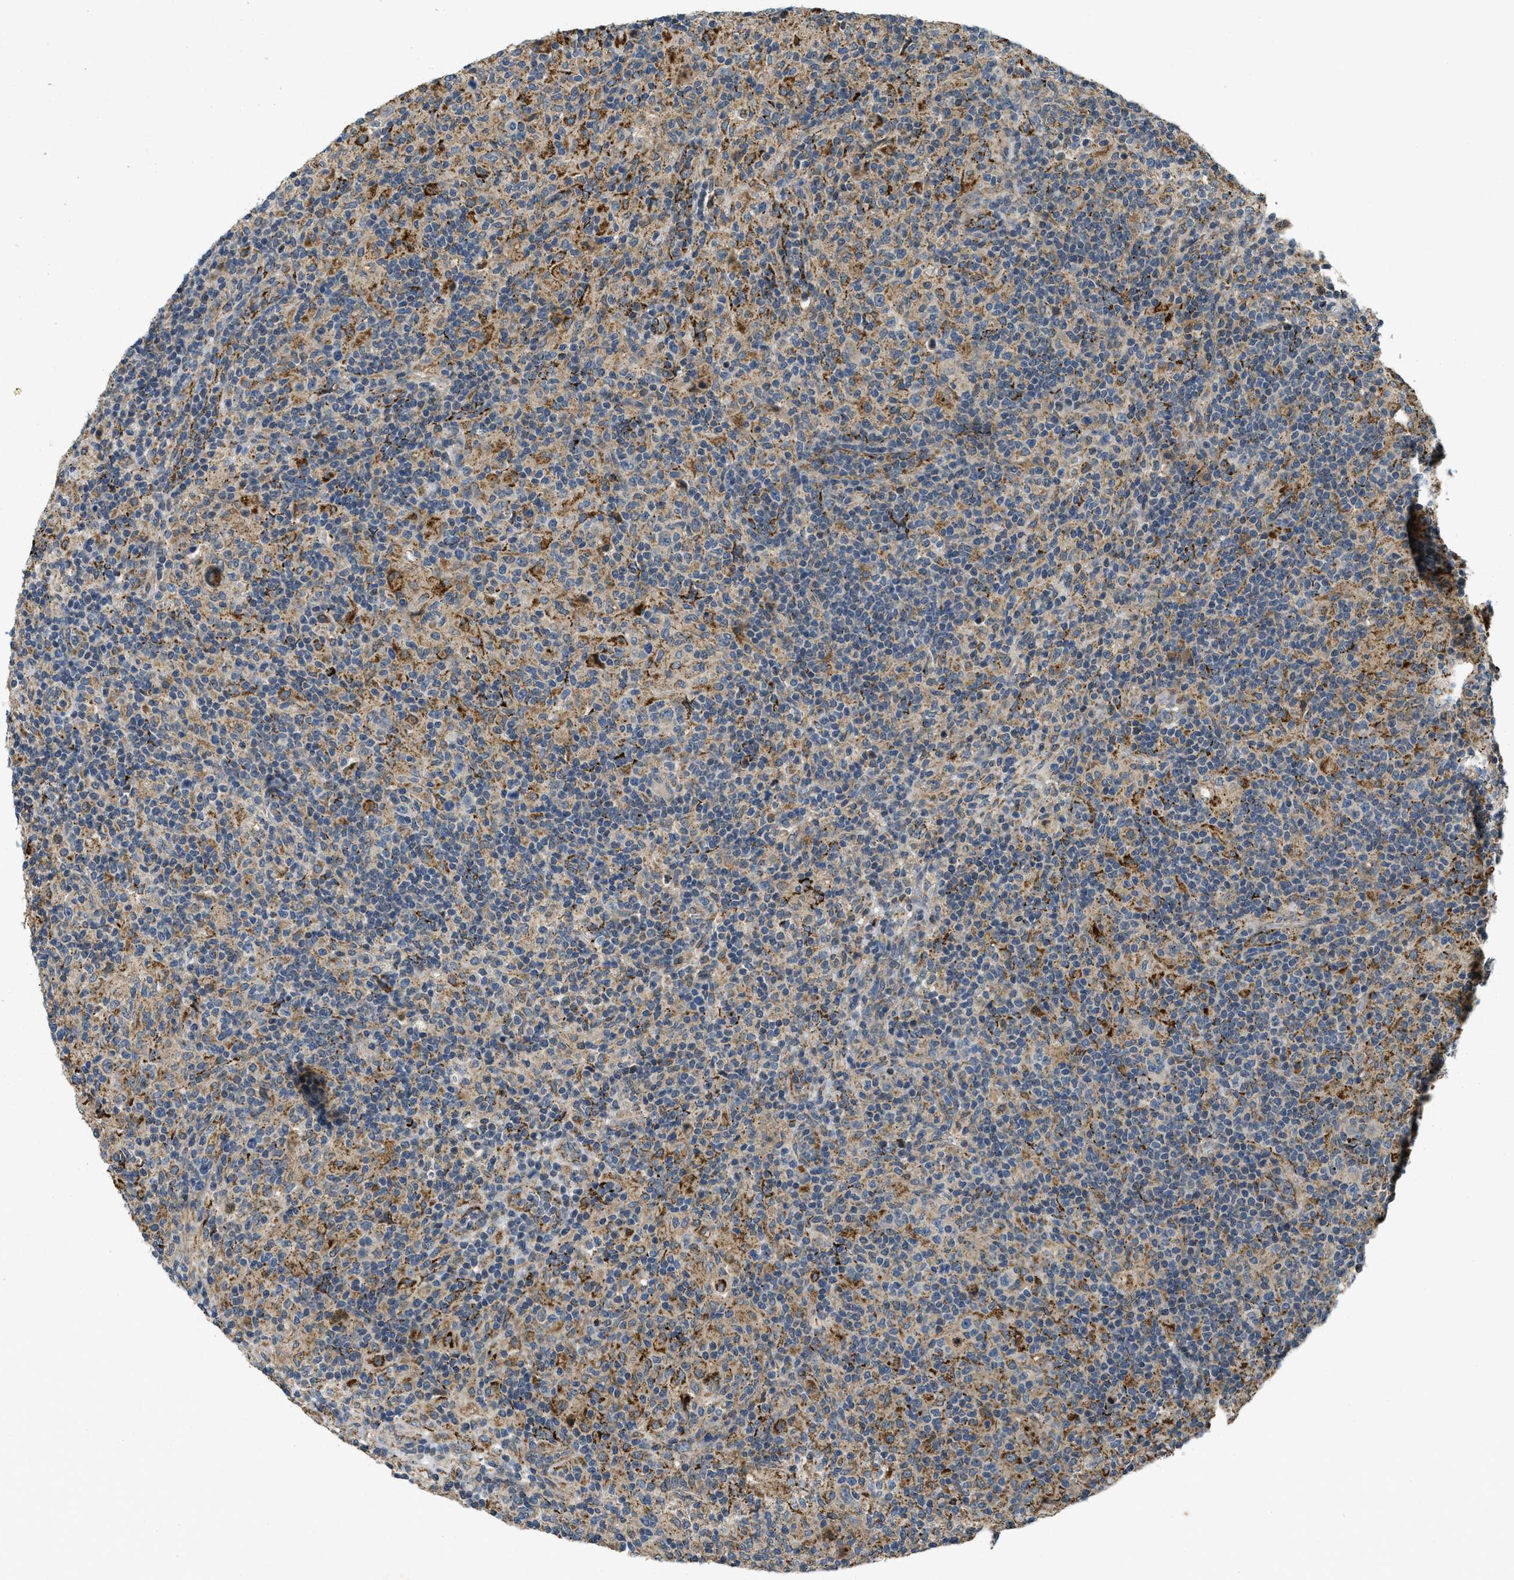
{"staining": {"intensity": "weak", "quantity": "25%-75%", "location": "cytoplasmic/membranous"}, "tissue": "lymphoma", "cell_type": "Tumor cells", "image_type": "cancer", "snomed": [{"axis": "morphology", "description": "Hodgkin's disease, NOS"}, {"axis": "topography", "description": "Lymph node"}], "caption": "Tumor cells demonstrate low levels of weak cytoplasmic/membranous expression in about 25%-75% of cells in Hodgkin's disease. Using DAB (3,3'-diaminobenzidine) (brown) and hematoxylin (blue) stains, captured at high magnification using brightfield microscopy.", "gene": "CDKN2C", "patient": {"sex": "male", "age": 70}}